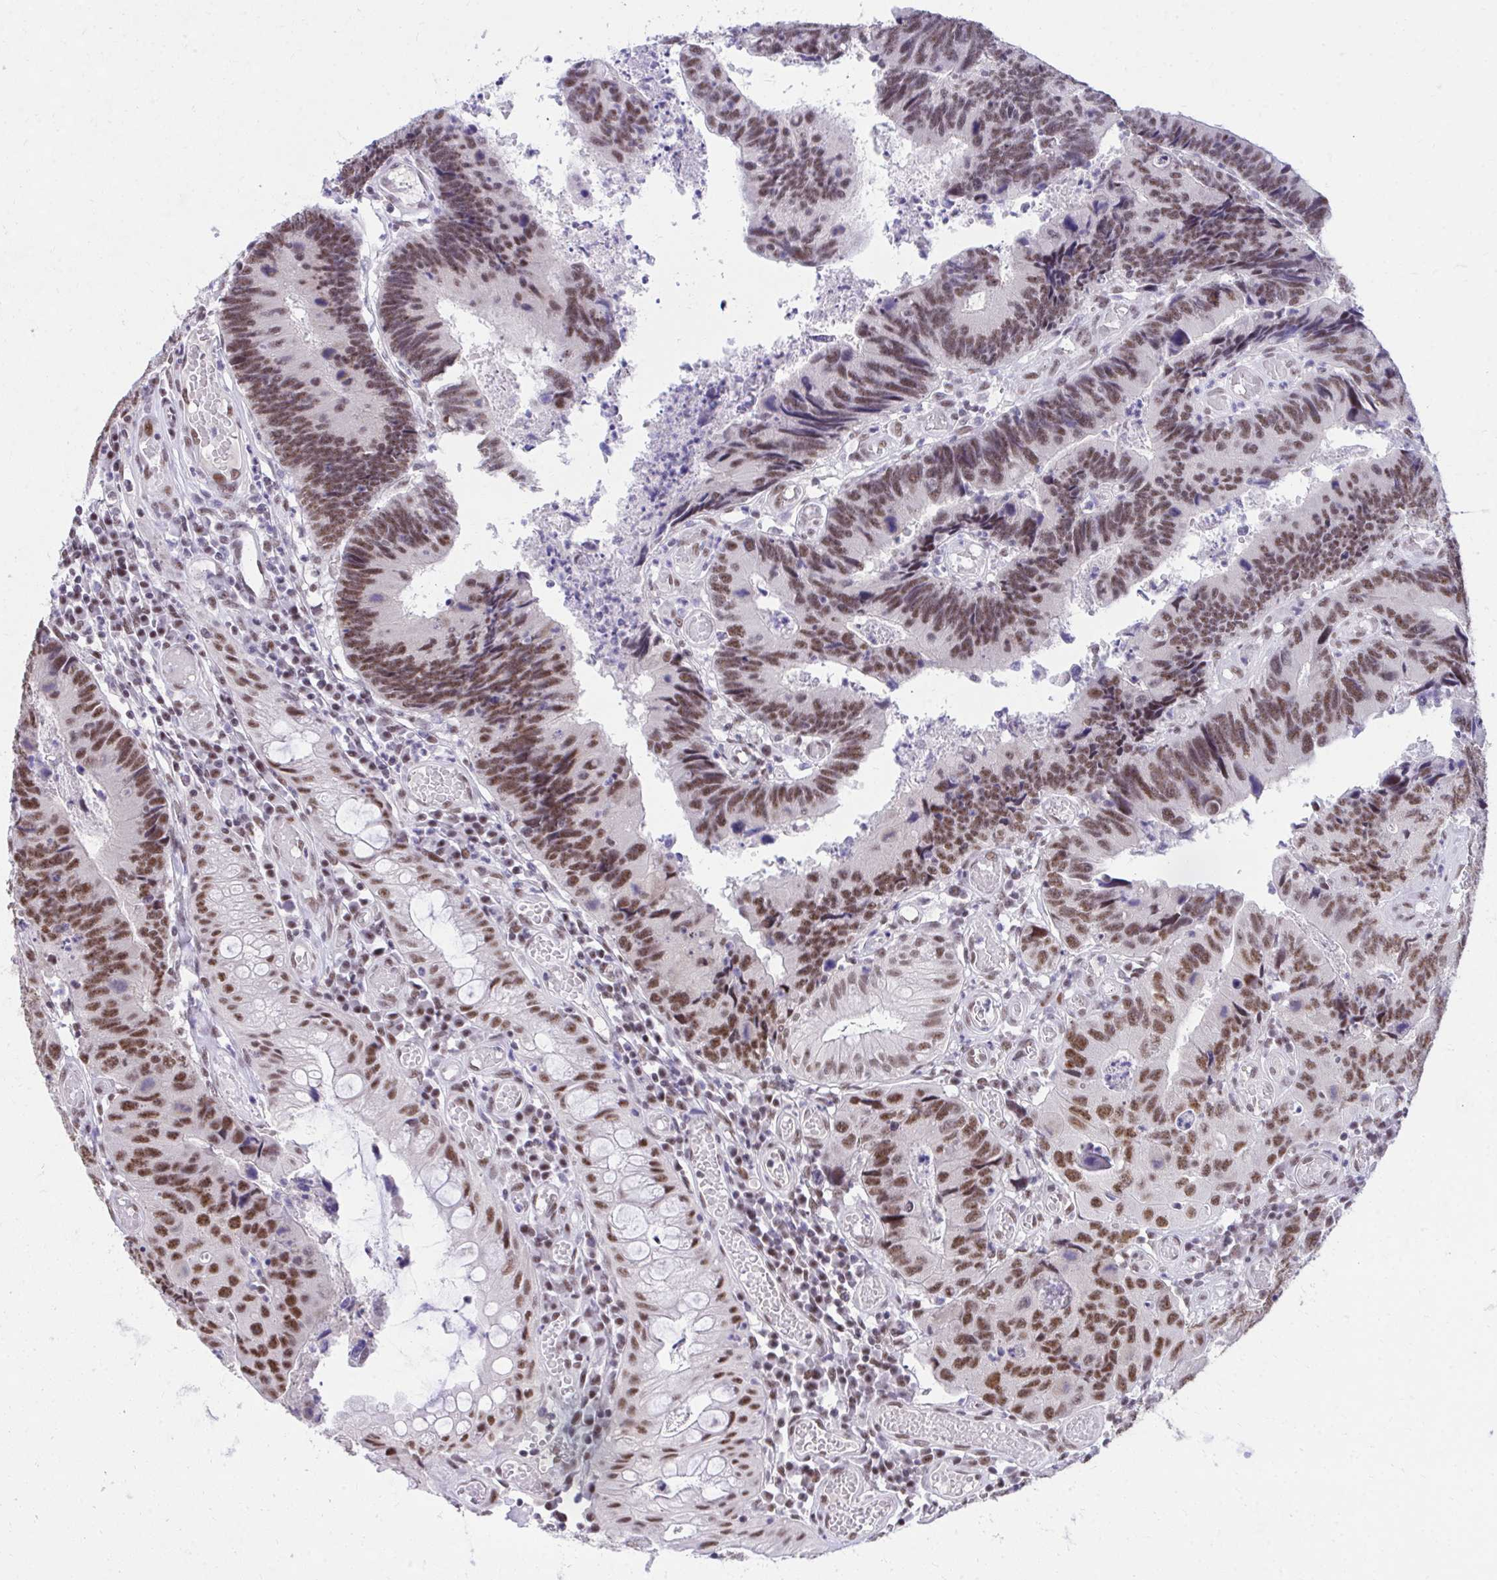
{"staining": {"intensity": "moderate", "quantity": ">75%", "location": "nuclear"}, "tissue": "colorectal cancer", "cell_type": "Tumor cells", "image_type": "cancer", "snomed": [{"axis": "morphology", "description": "Adenocarcinoma, NOS"}, {"axis": "topography", "description": "Colon"}], "caption": "Protein staining of colorectal cancer tissue demonstrates moderate nuclear expression in approximately >75% of tumor cells.", "gene": "SYNE4", "patient": {"sex": "female", "age": 67}}